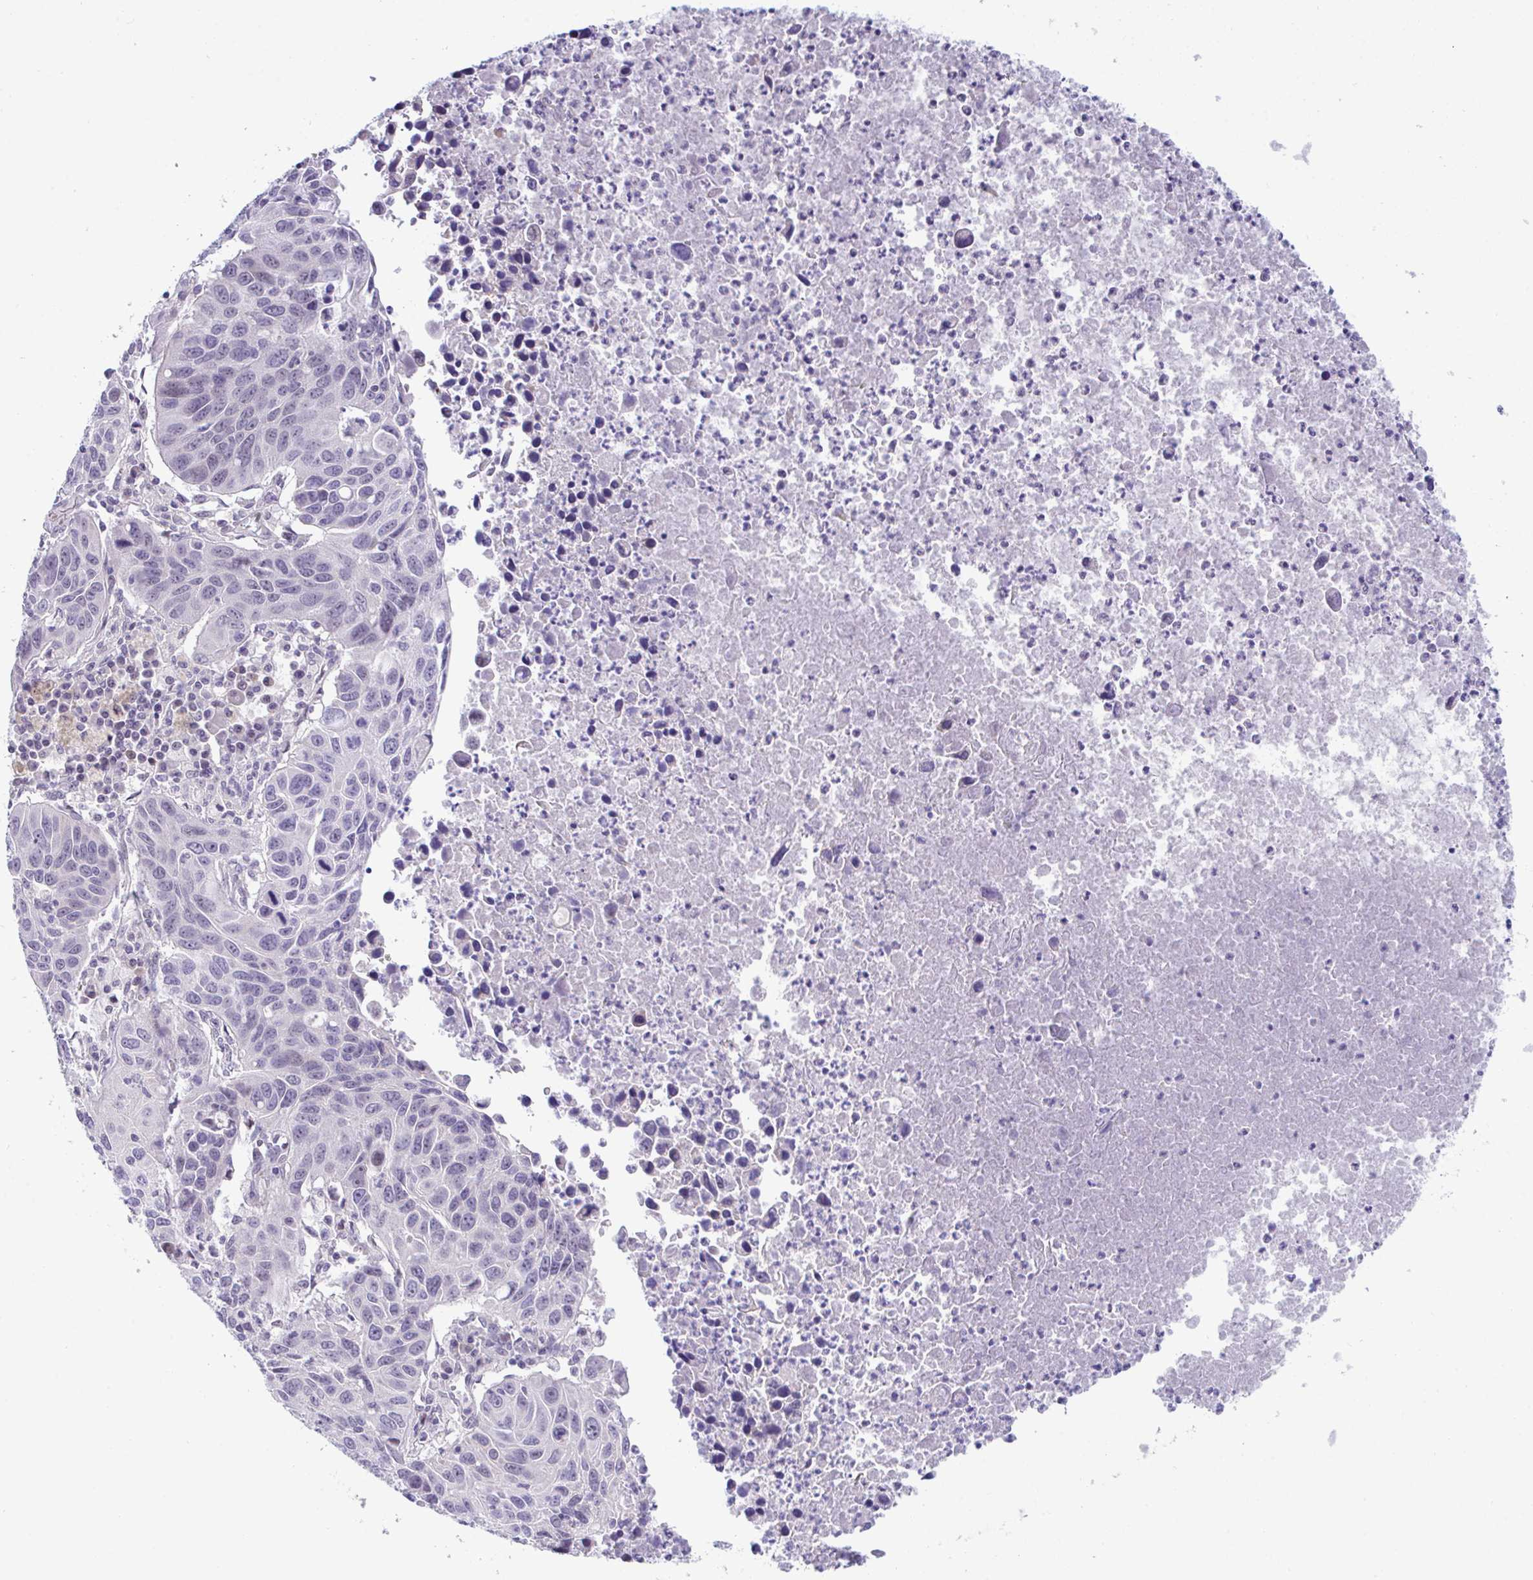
{"staining": {"intensity": "negative", "quantity": "none", "location": "none"}, "tissue": "lung cancer", "cell_type": "Tumor cells", "image_type": "cancer", "snomed": [{"axis": "morphology", "description": "Squamous cell carcinoma, NOS"}, {"axis": "topography", "description": "Lung"}], "caption": "IHC micrograph of neoplastic tissue: human squamous cell carcinoma (lung) stained with DAB reveals no significant protein expression in tumor cells.", "gene": "USP35", "patient": {"sex": "female", "age": 61}}